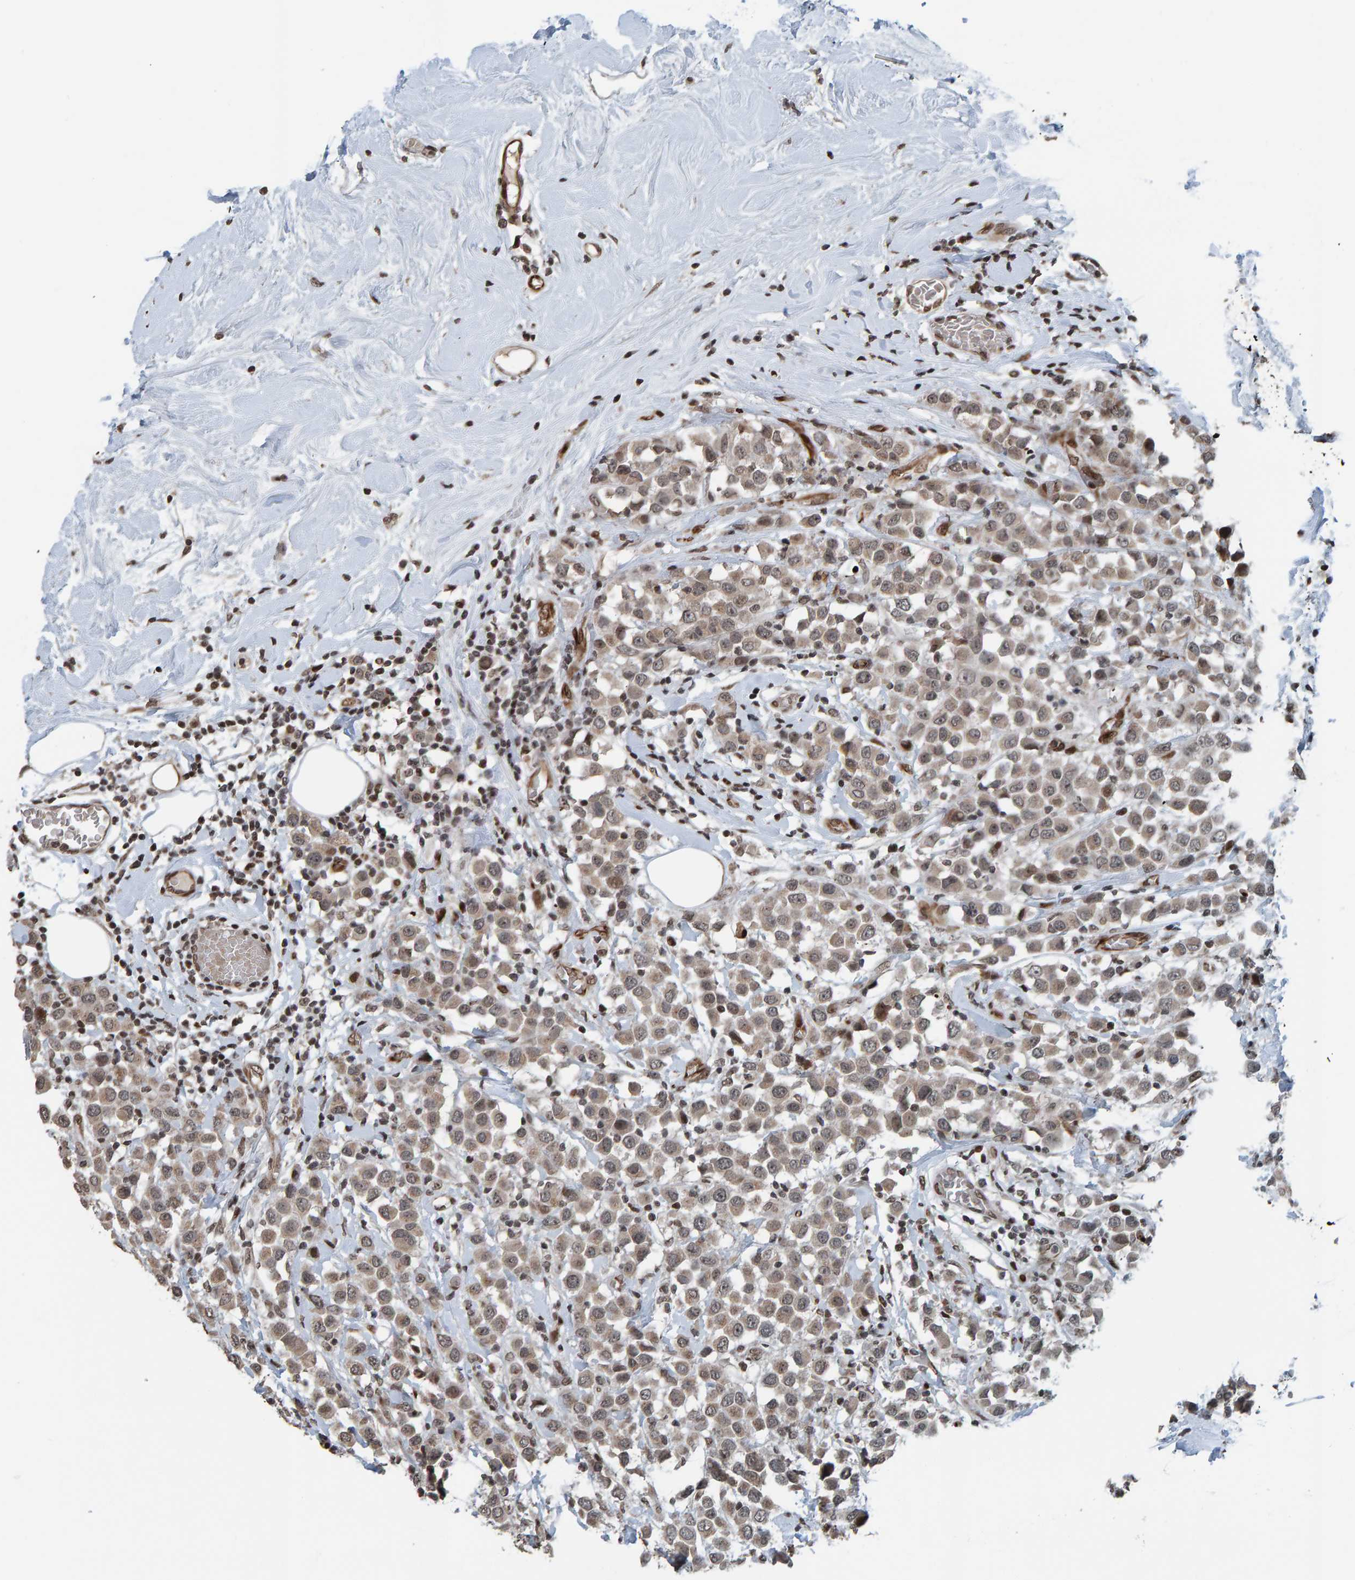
{"staining": {"intensity": "weak", "quantity": ">75%", "location": "cytoplasmic/membranous"}, "tissue": "breast cancer", "cell_type": "Tumor cells", "image_type": "cancer", "snomed": [{"axis": "morphology", "description": "Duct carcinoma"}, {"axis": "topography", "description": "Breast"}], "caption": "Approximately >75% of tumor cells in human breast cancer show weak cytoplasmic/membranous protein expression as visualized by brown immunohistochemical staining.", "gene": "ZNF366", "patient": {"sex": "female", "age": 61}}